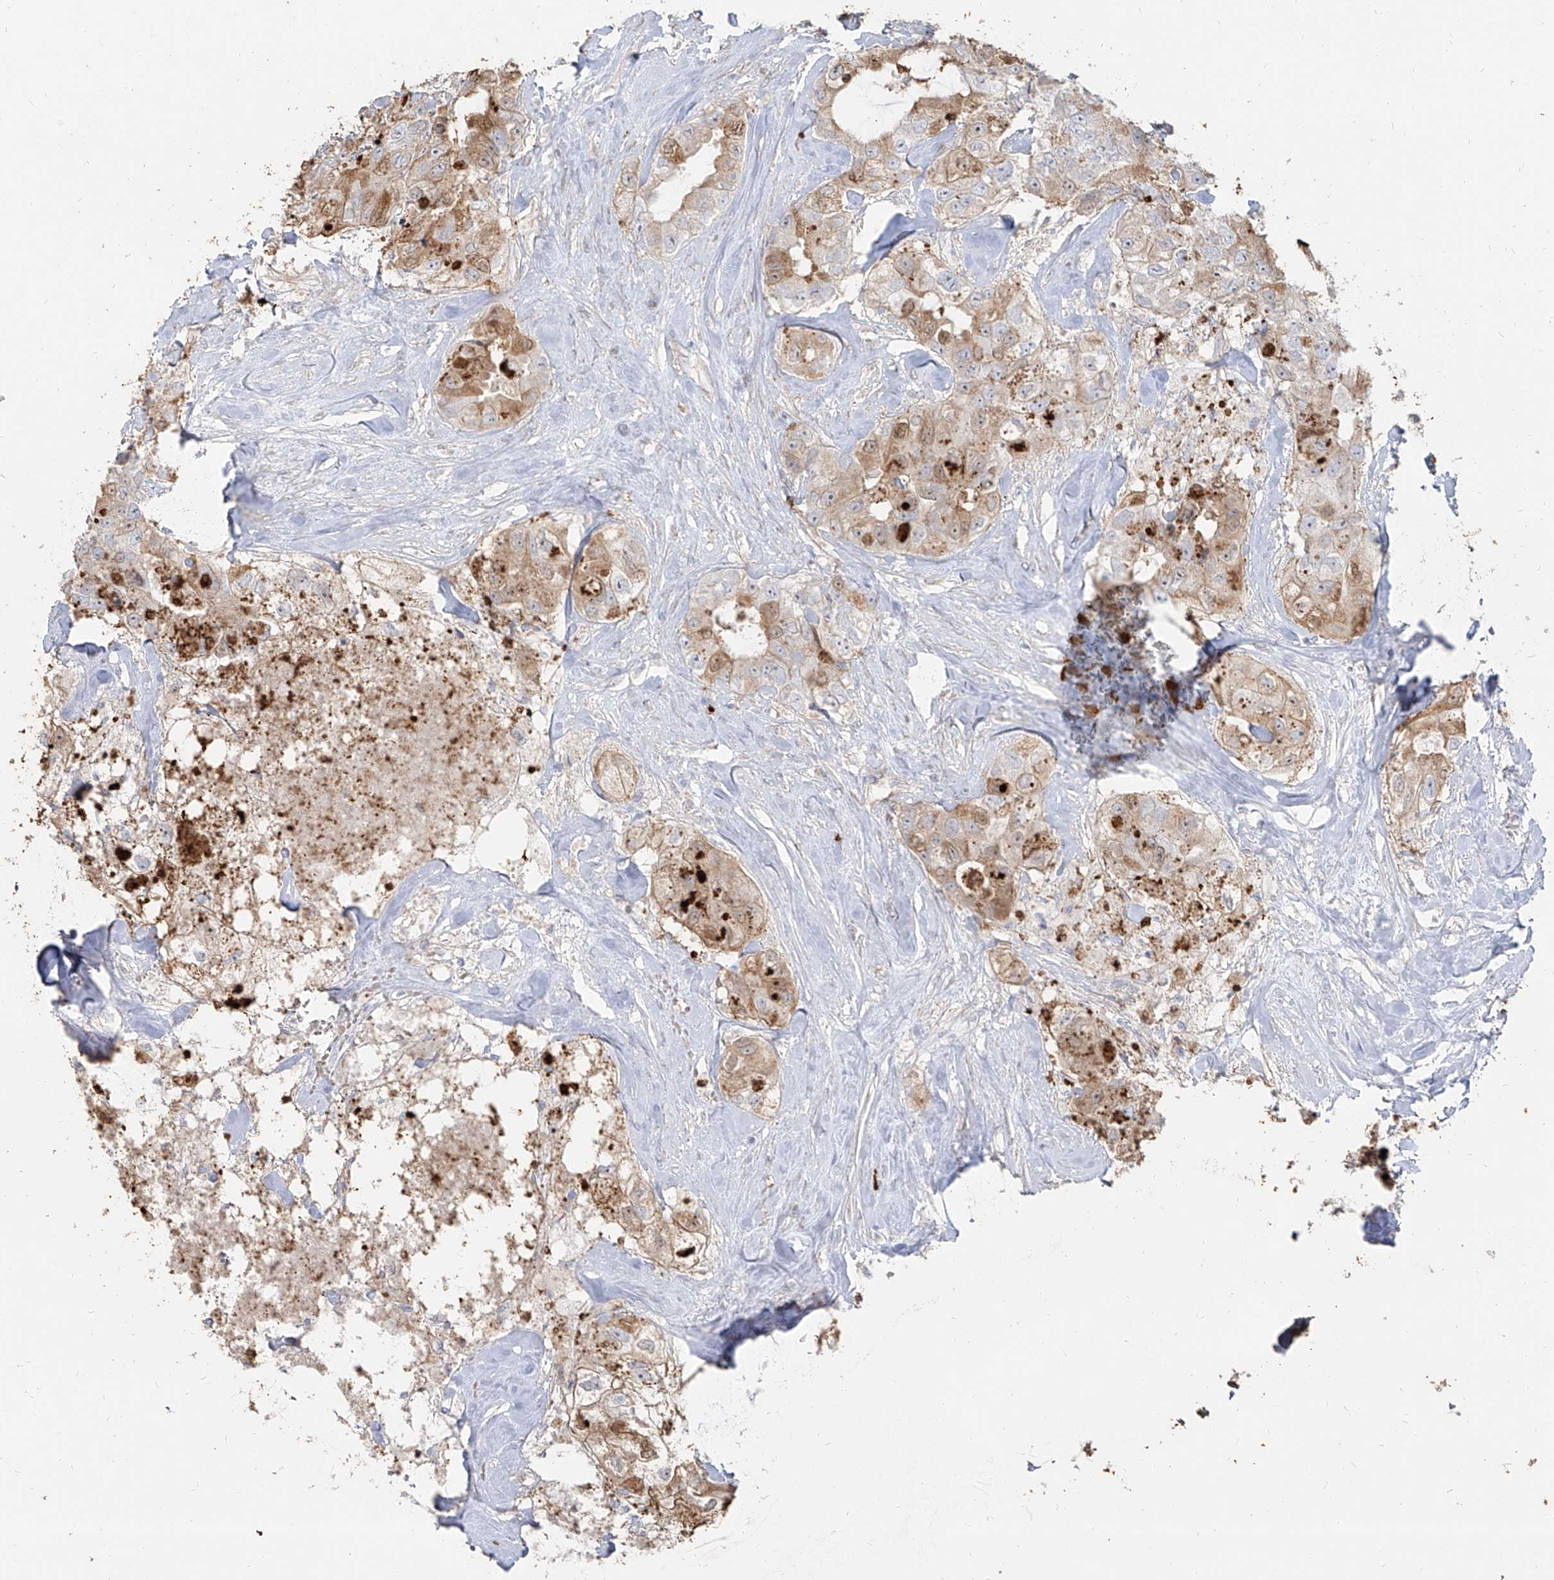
{"staining": {"intensity": "moderate", "quantity": ">75%", "location": "cytoplasmic/membranous"}, "tissue": "breast cancer", "cell_type": "Tumor cells", "image_type": "cancer", "snomed": [{"axis": "morphology", "description": "Duct carcinoma"}, {"axis": "topography", "description": "Breast"}], "caption": "Protein expression analysis of human breast infiltrating ductal carcinoma reveals moderate cytoplasmic/membranous expression in approximately >75% of tumor cells. The staining was performed using DAB (3,3'-diaminobenzidine), with brown indicating positive protein expression. Nuclei are stained blue with hematoxylin.", "gene": "ZNF227", "patient": {"sex": "female", "age": 62}}